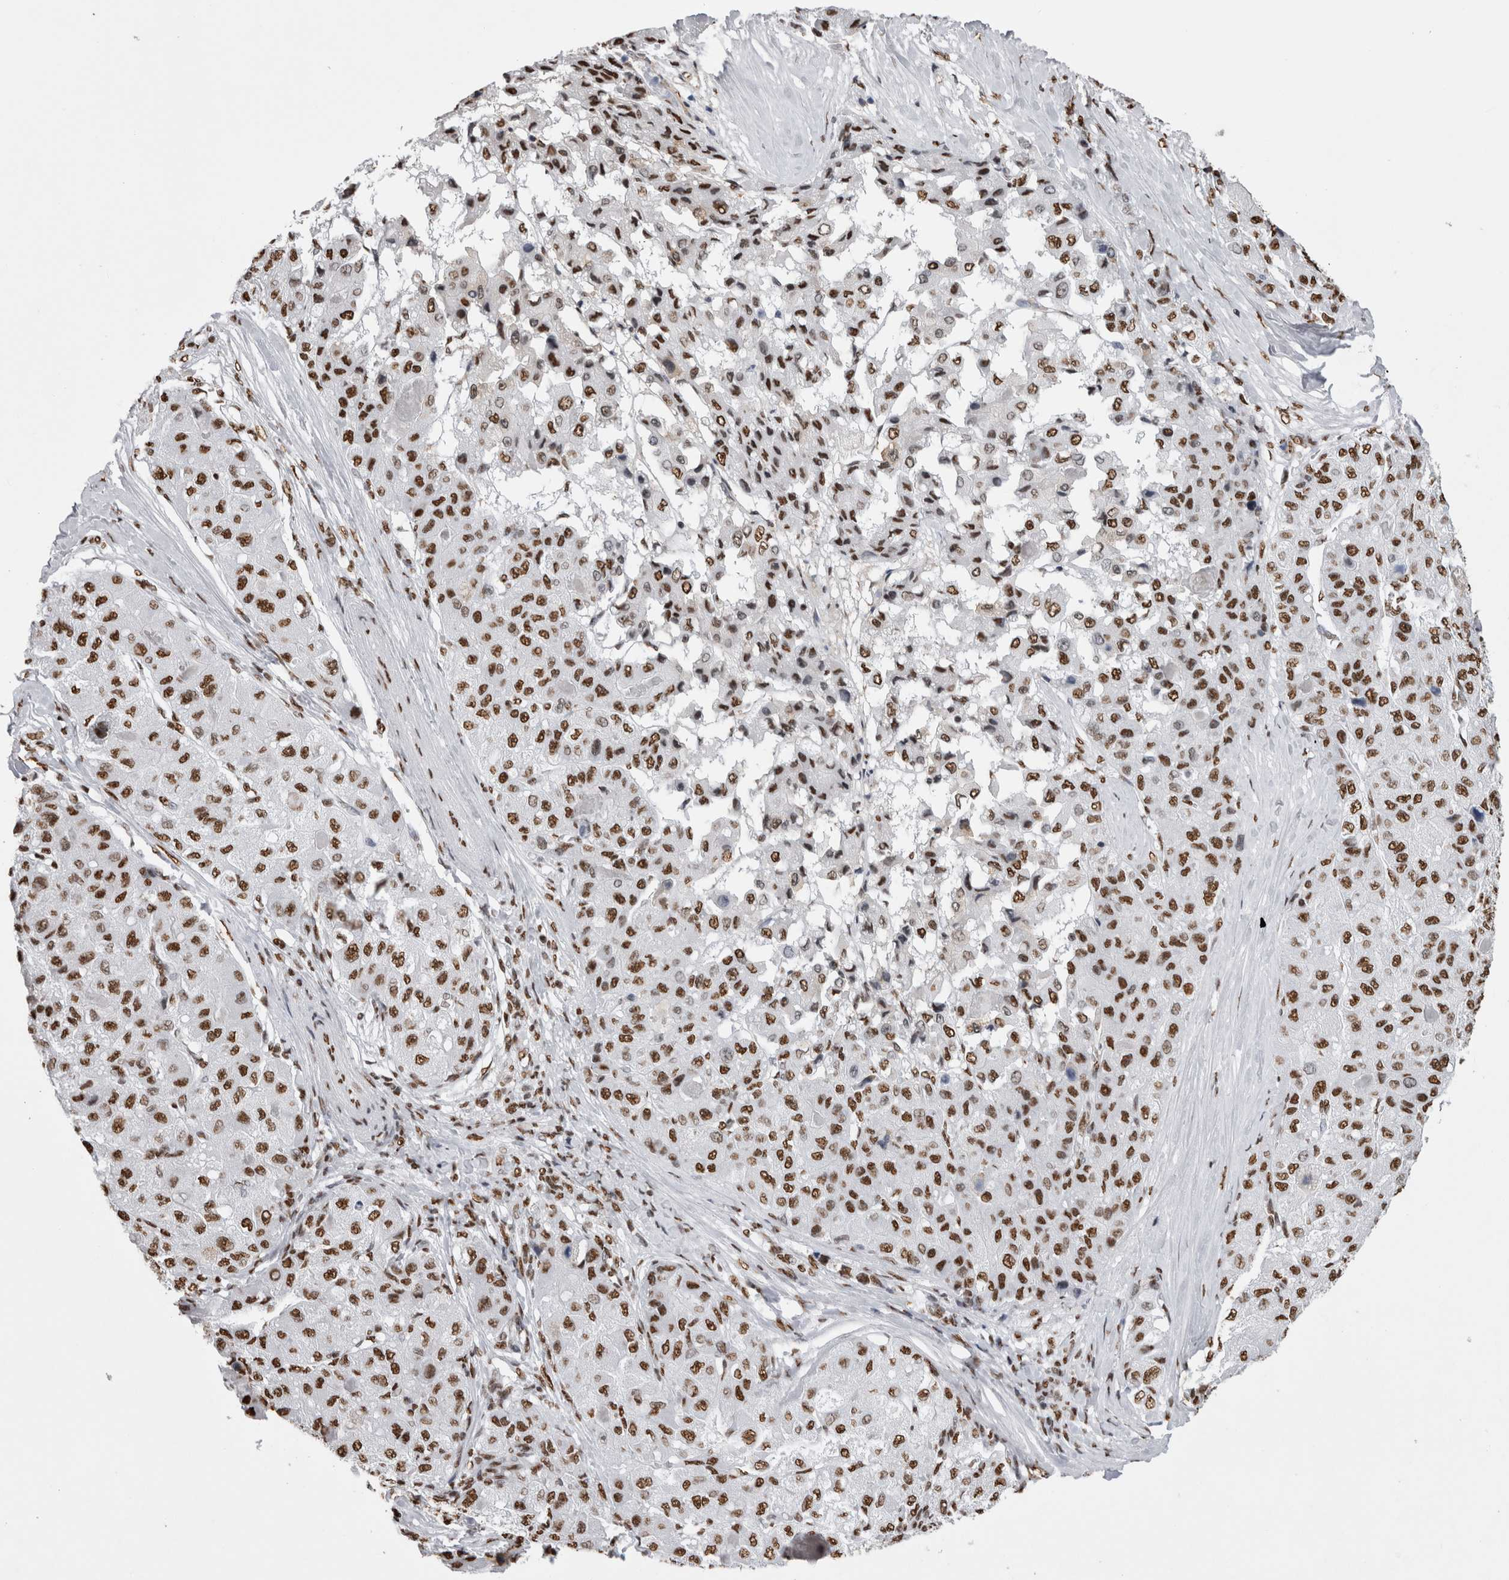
{"staining": {"intensity": "strong", "quantity": ">75%", "location": "nuclear"}, "tissue": "liver cancer", "cell_type": "Tumor cells", "image_type": "cancer", "snomed": [{"axis": "morphology", "description": "Carcinoma, Hepatocellular, NOS"}, {"axis": "topography", "description": "Liver"}], "caption": "Immunohistochemistry (IHC) photomicrograph of liver cancer (hepatocellular carcinoma) stained for a protein (brown), which shows high levels of strong nuclear staining in about >75% of tumor cells.", "gene": "ALPK3", "patient": {"sex": "male", "age": 80}}